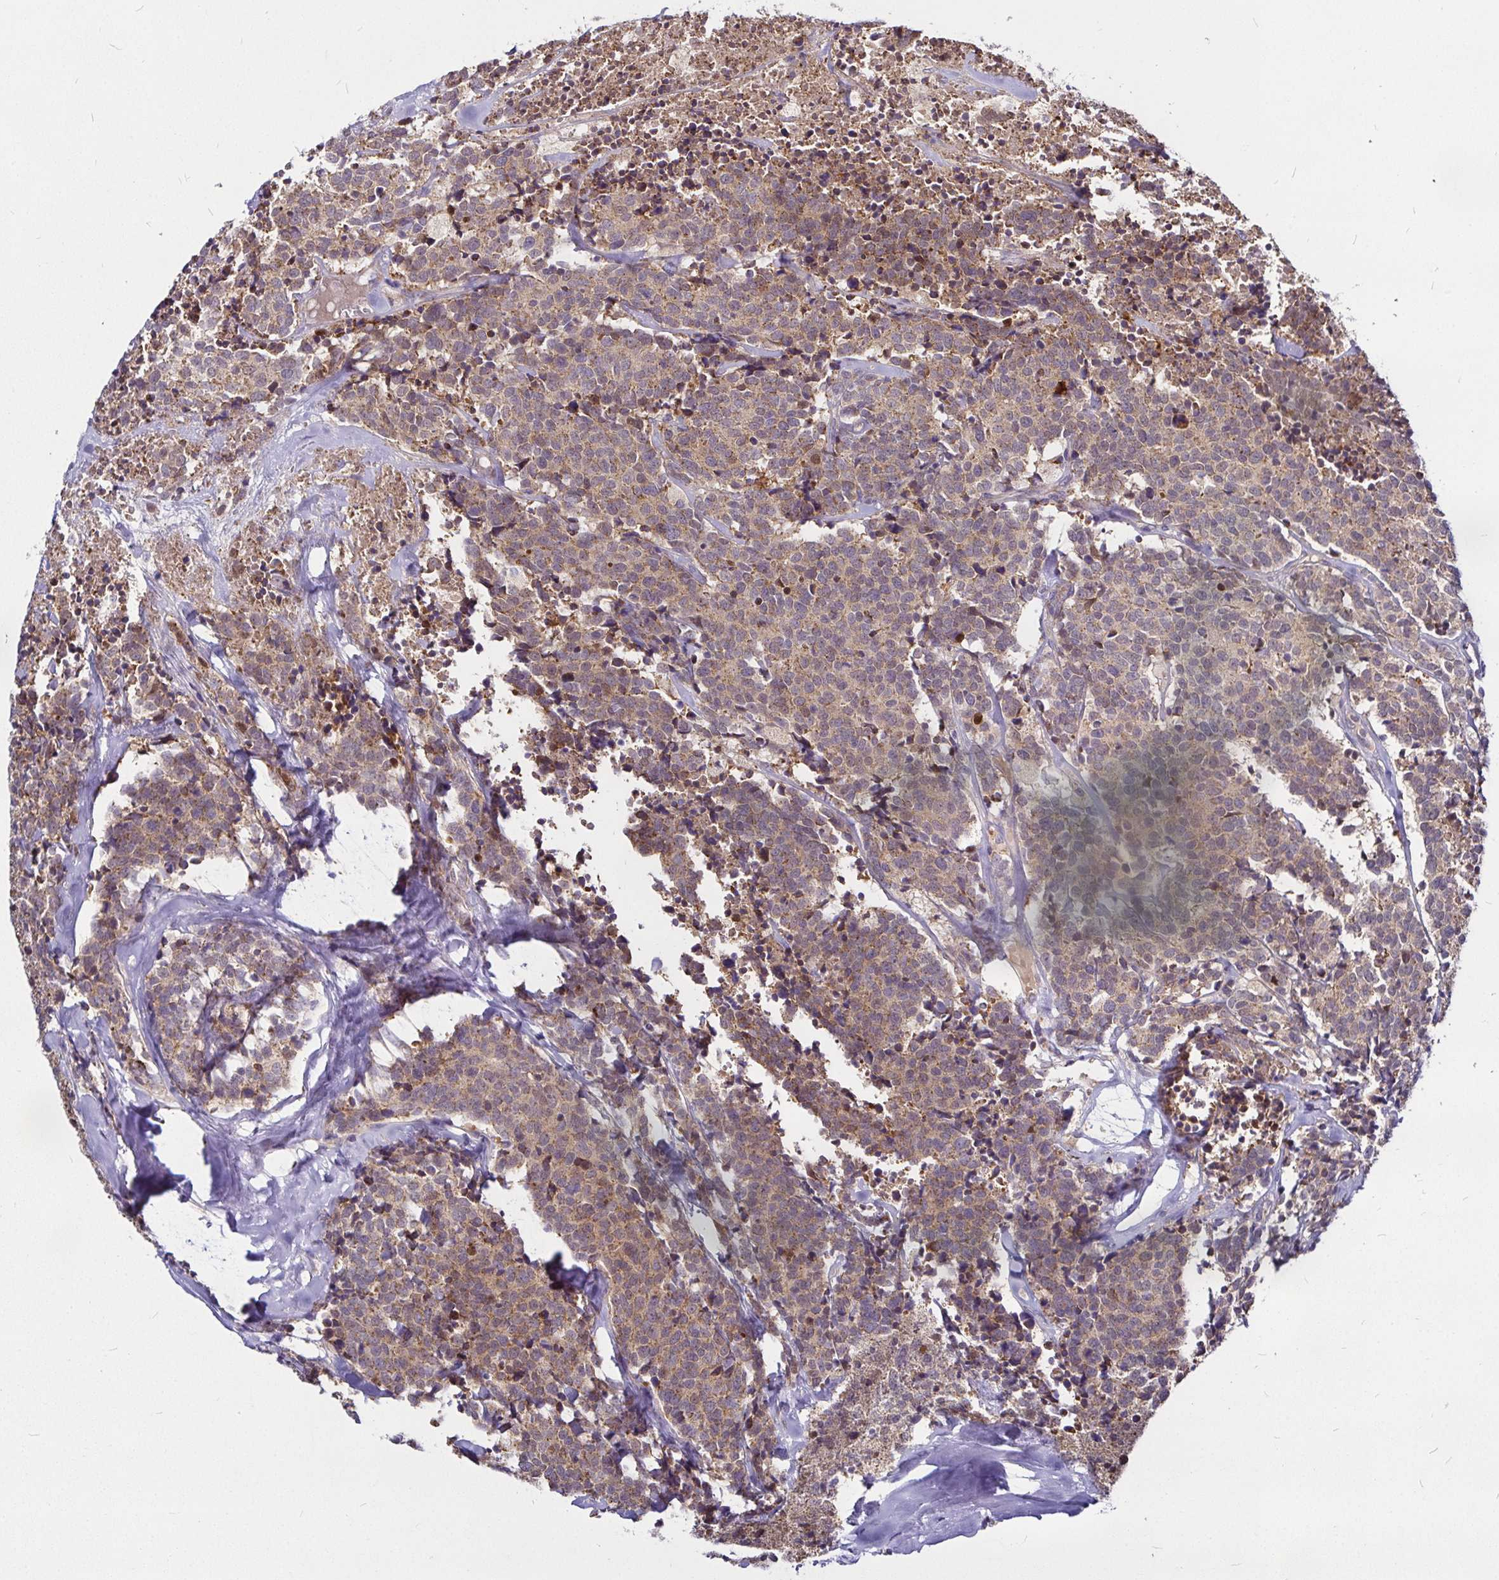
{"staining": {"intensity": "weak", "quantity": ">75%", "location": "cytoplasmic/membranous"}, "tissue": "carcinoid", "cell_type": "Tumor cells", "image_type": "cancer", "snomed": [{"axis": "morphology", "description": "Carcinoid, malignant, NOS"}, {"axis": "topography", "description": "Skin"}], "caption": "A brown stain highlights weak cytoplasmic/membranous staining of a protein in human carcinoid tumor cells.", "gene": "PGAM2", "patient": {"sex": "female", "age": 79}}